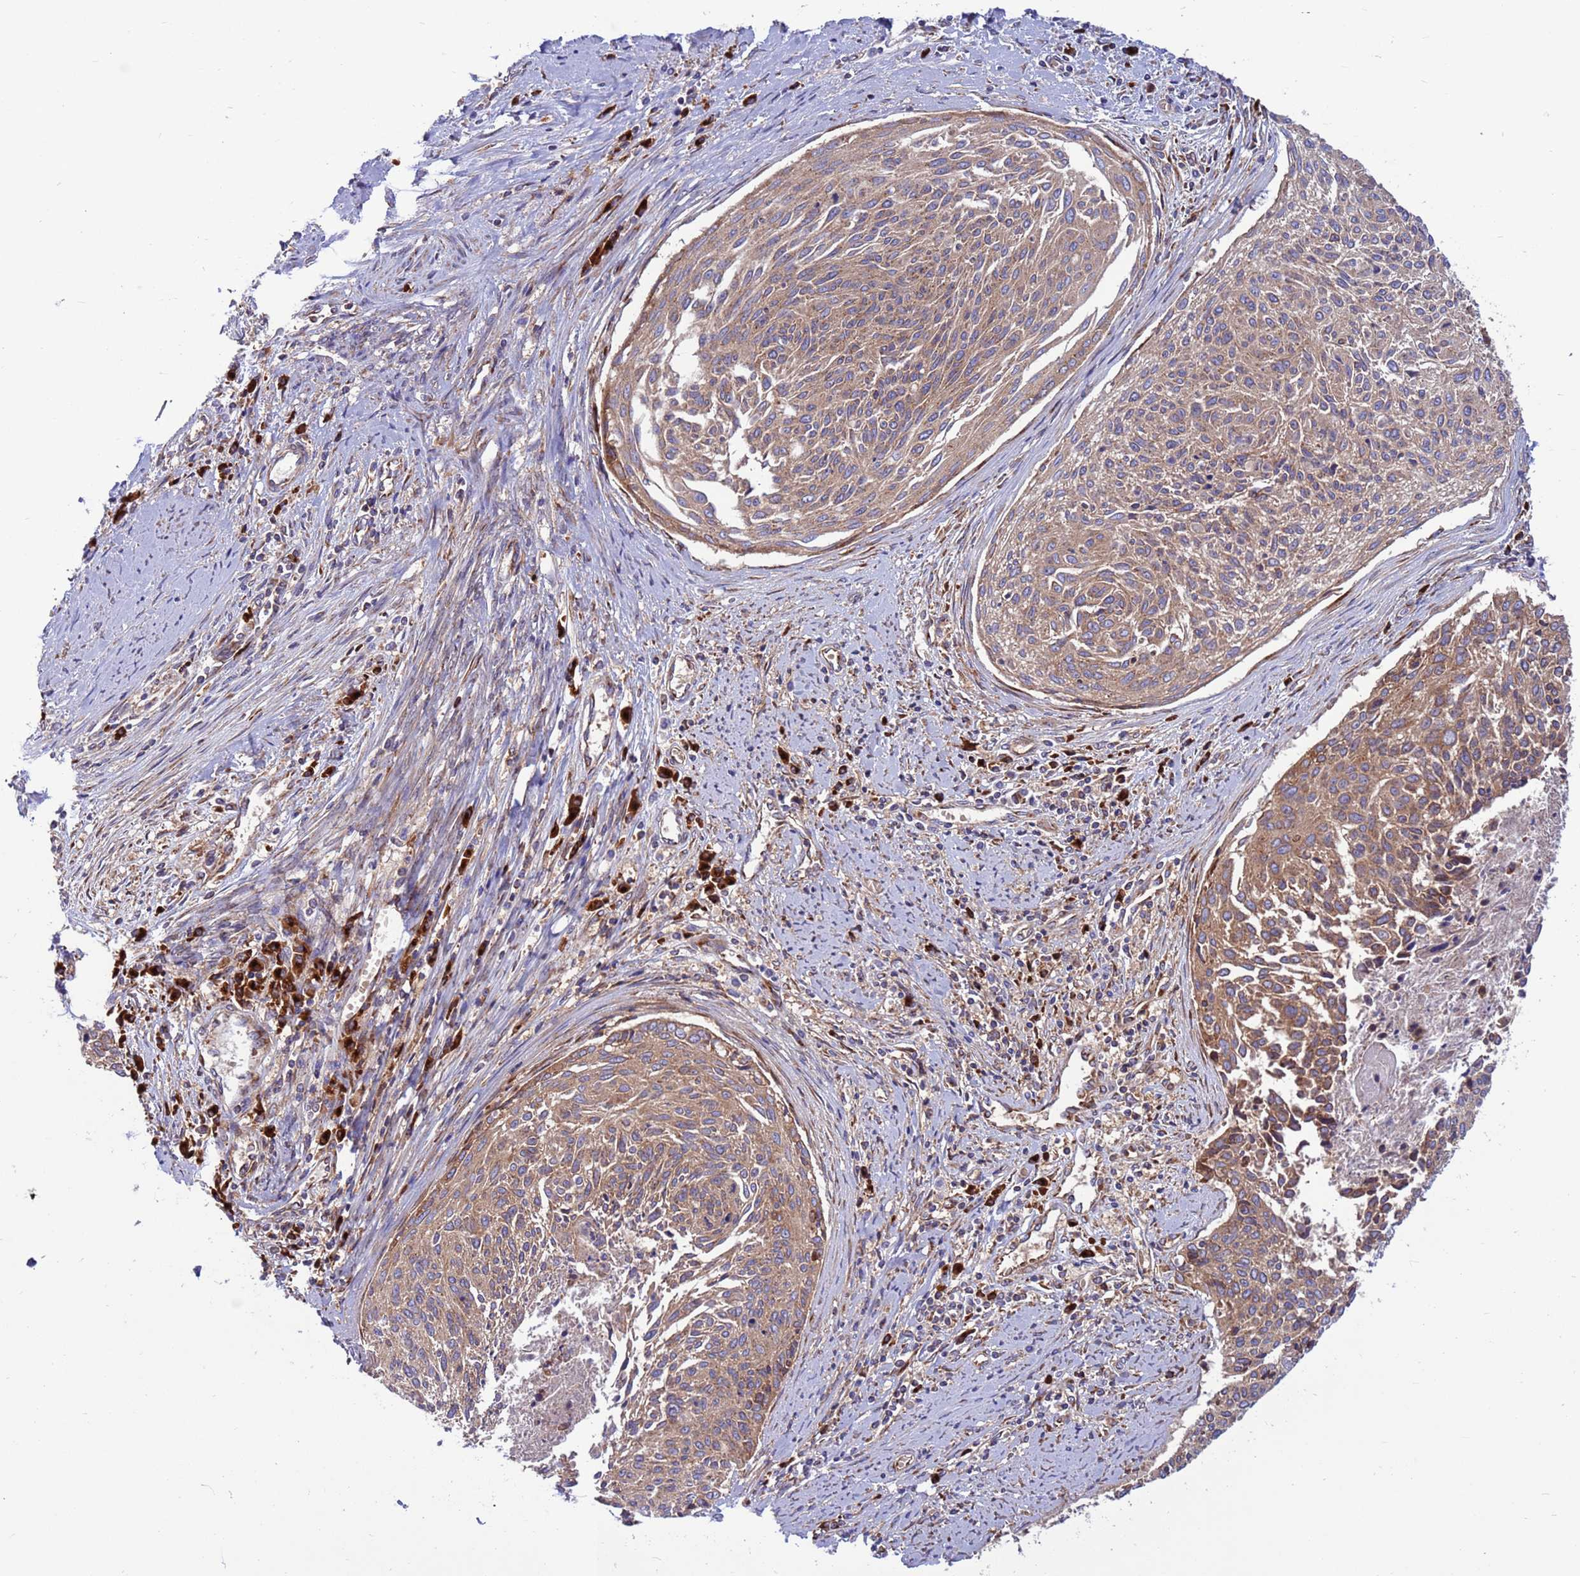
{"staining": {"intensity": "moderate", "quantity": ">75%", "location": "cytoplasmic/membranous"}, "tissue": "cervical cancer", "cell_type": "Tumor cells", "image_type": "cancer", "snomed": [{"axis": "morphology", "description": "Squamous cell carcinoma, NOS"}, {"axis": "topography", "description": "Cervix"}], "caption": "This photomicrograph demonstrates IHC staining of cervical cancer, with medium moderate cytoplasmic/membranous positivity in approximately >75% of tumor cells.", "gene": "ZC3HAV1", "patient": {"sex": "female", "age": 55}}